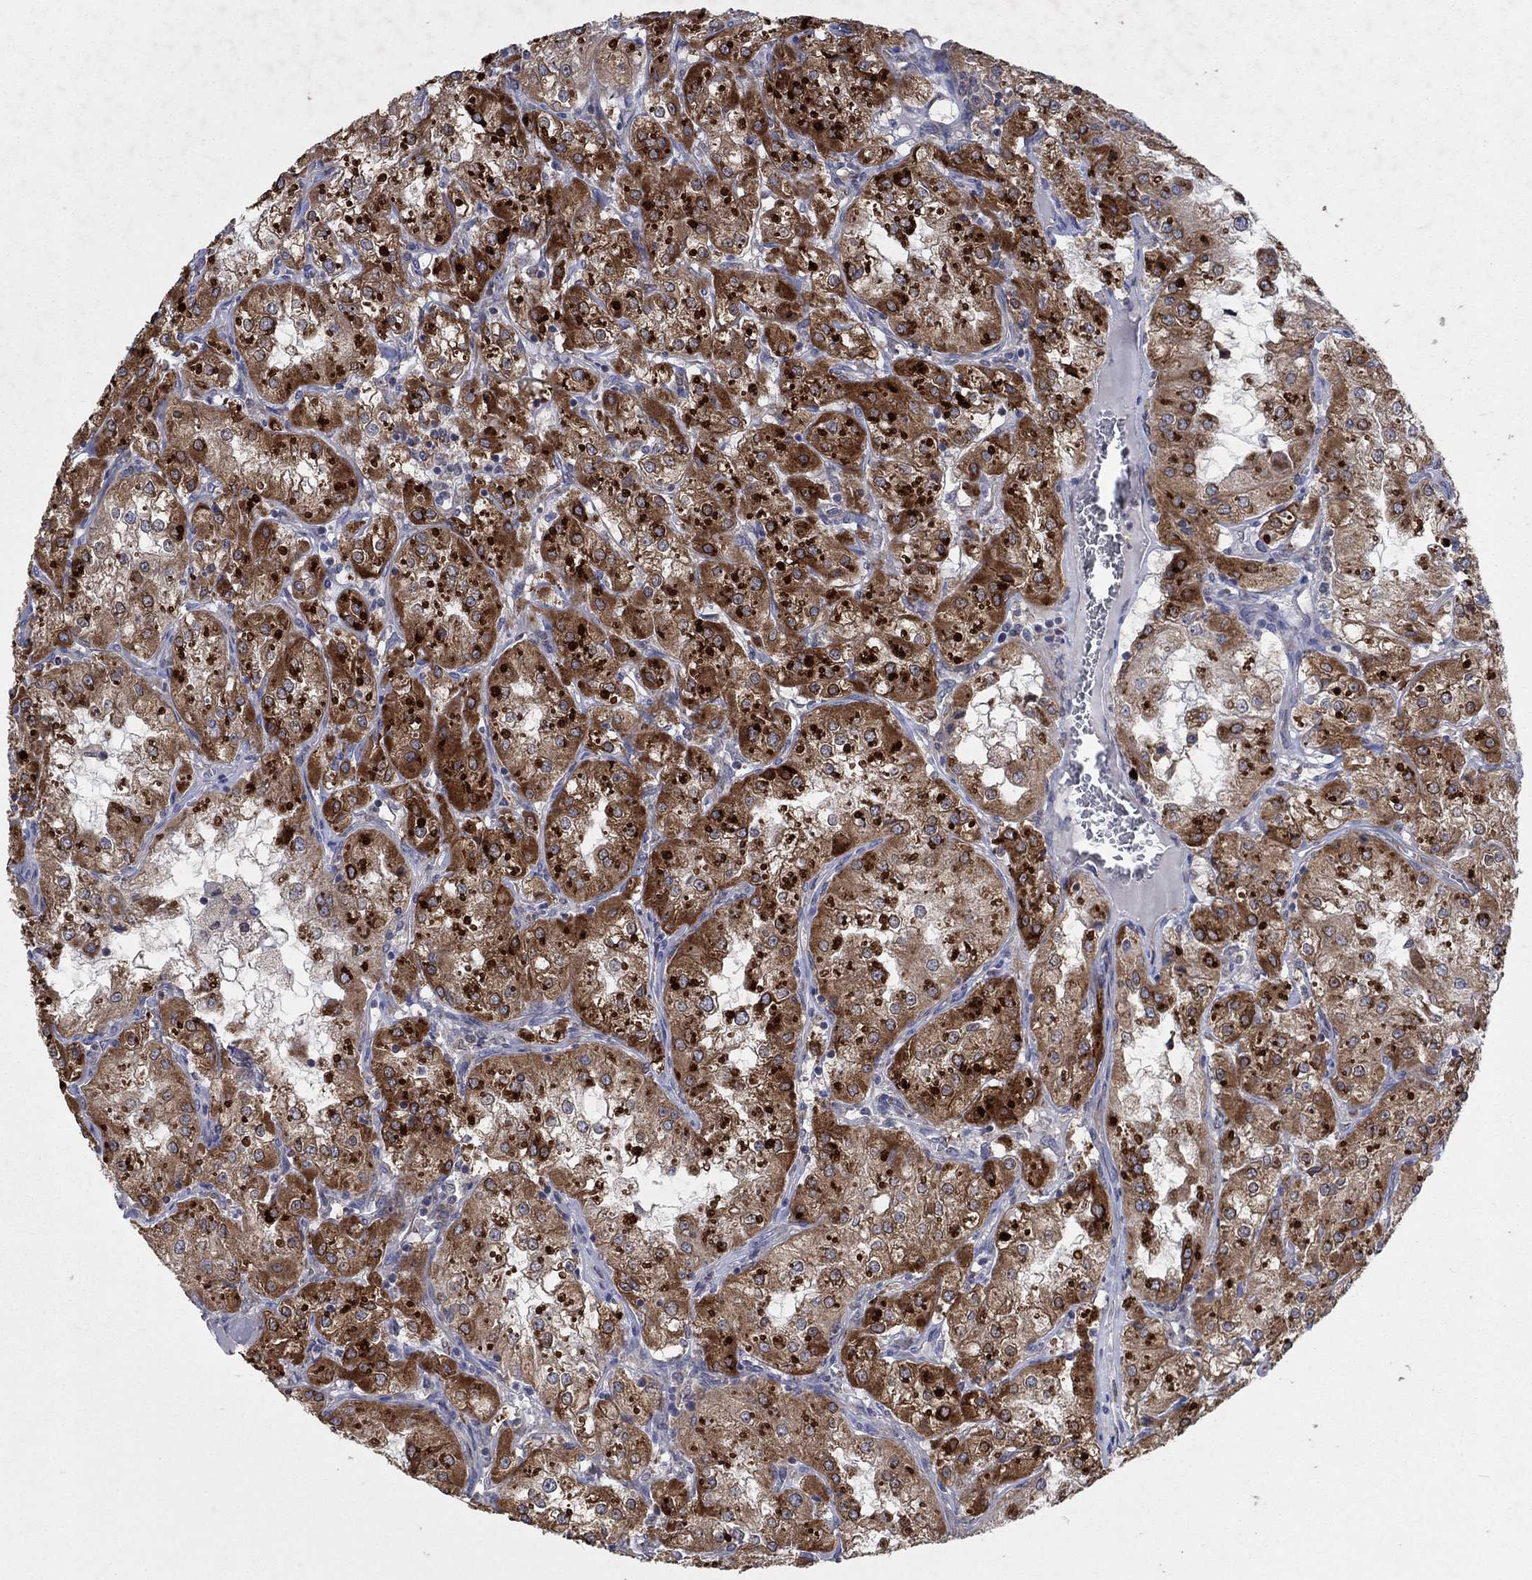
{"staining": {"intensity": "strong", "quantity": "25%-75%", "location": "cytoplasmic/membranous"}, "tissue": "renal cancer", "cell_type": "Tumor cells", "image_type": "cancer", "snomed": [{"axis": "morphology", "description": "Adenocarcinoma, NOS"}, {"axis": "topography", "description": "Kidney"}], "caption": "Protein staining of renal adenocarcinoma tissue shows strong cytoplasmic/membranous positivity in about 25%-75% of tumor cells.", "gene": "NCEH1", "patient": {"sex": "male", "age": 77}}